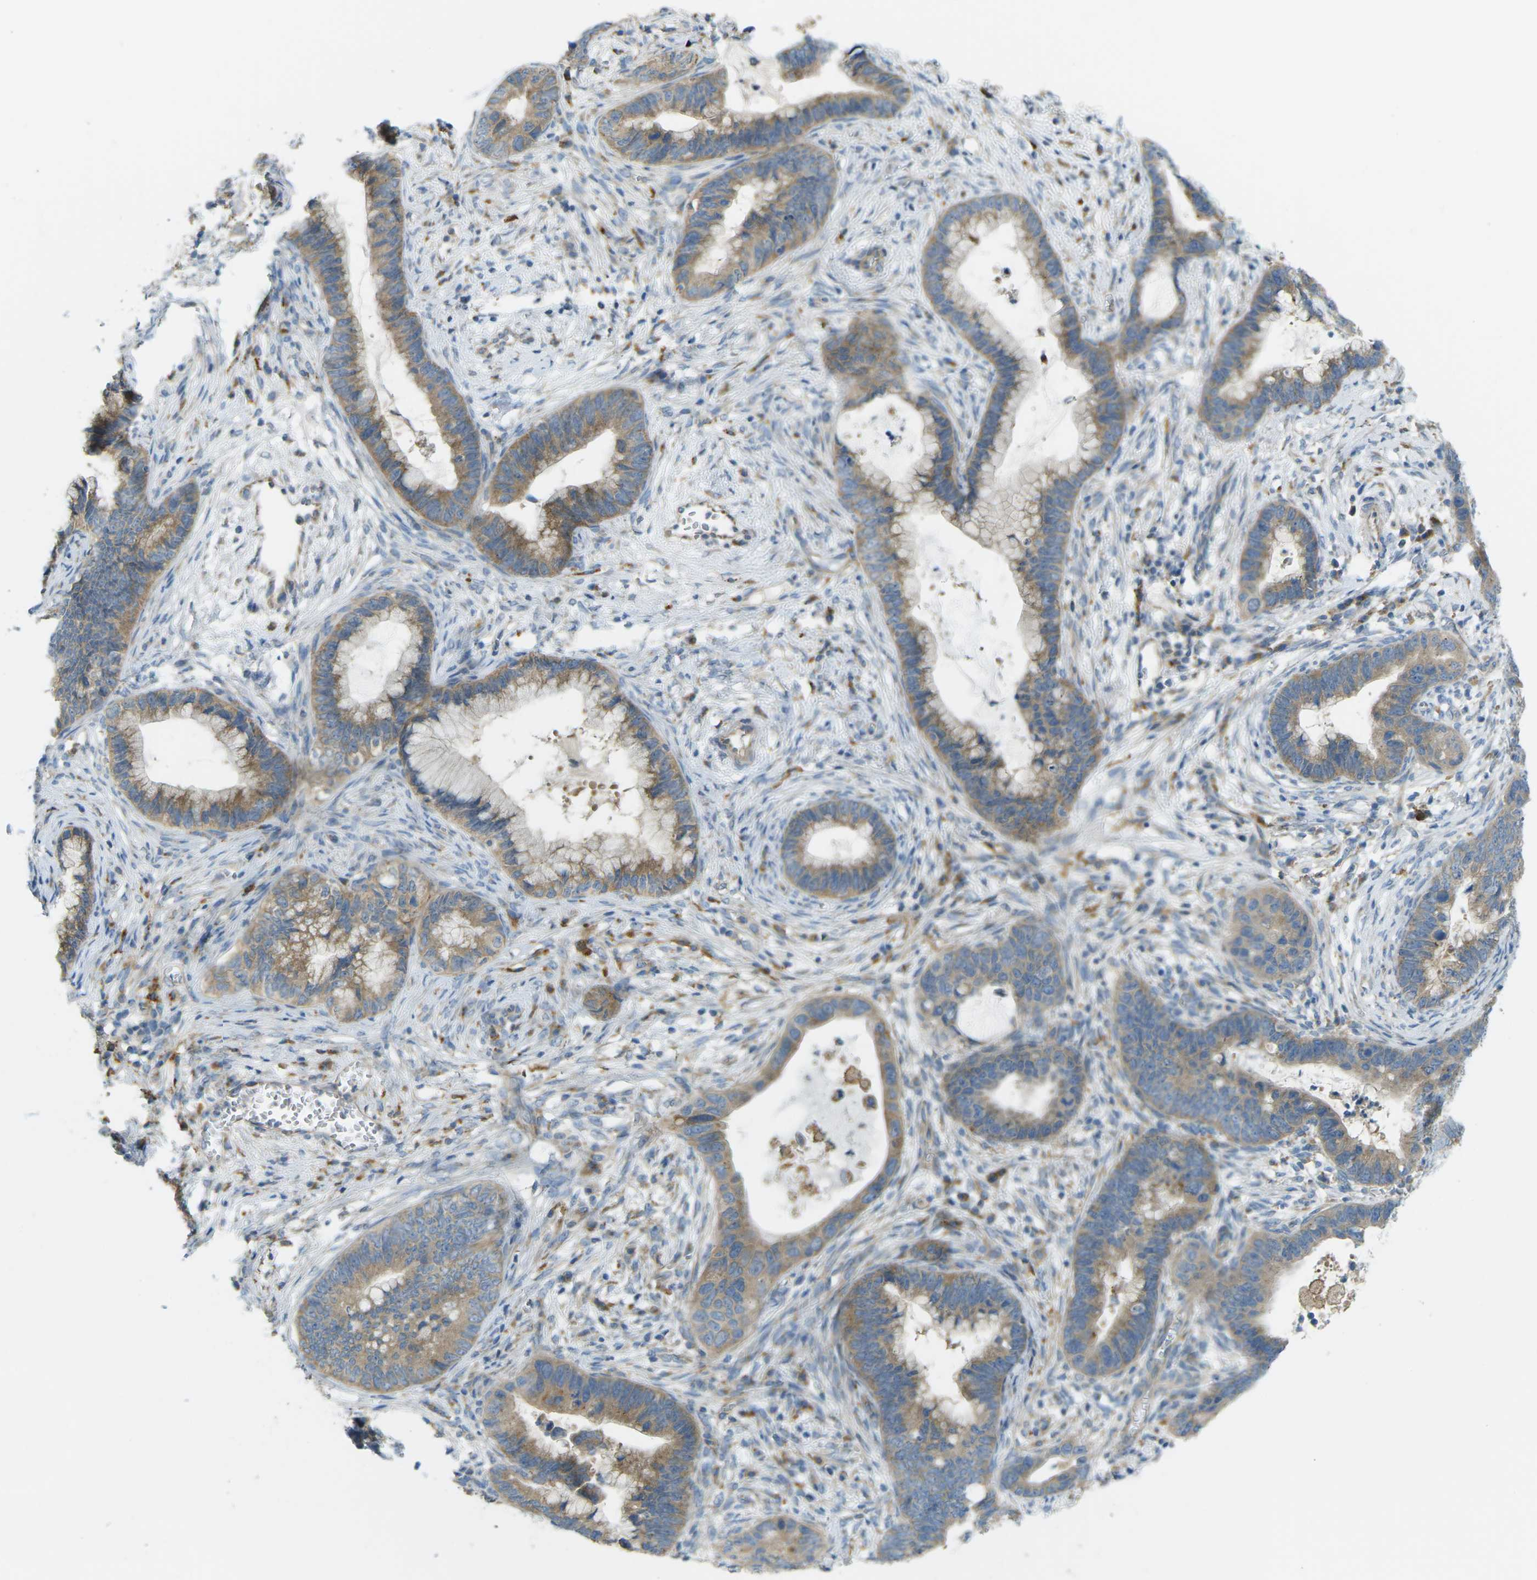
{"staining": {"intensity": "moderate", "quantity": ">75%", "location": "cytoplasmic/membranous"}, "tissue": "cervical cancer", "cell_type": "Tumor cells", "image_type": "cancer", "snomed": [{"axis": "morphology", "description": "Adenocarcinoma, NOS"}, {"axis": "topography", "description": "Cervix"}], "caption": "Tumor cells demonstrate moderate cytoplasmic/membranous staining in approximately >75% of cells in adenocarcinoma (cervical).", "gene": "MYLK4", "patient": {"sex": "female", "age": 44}}